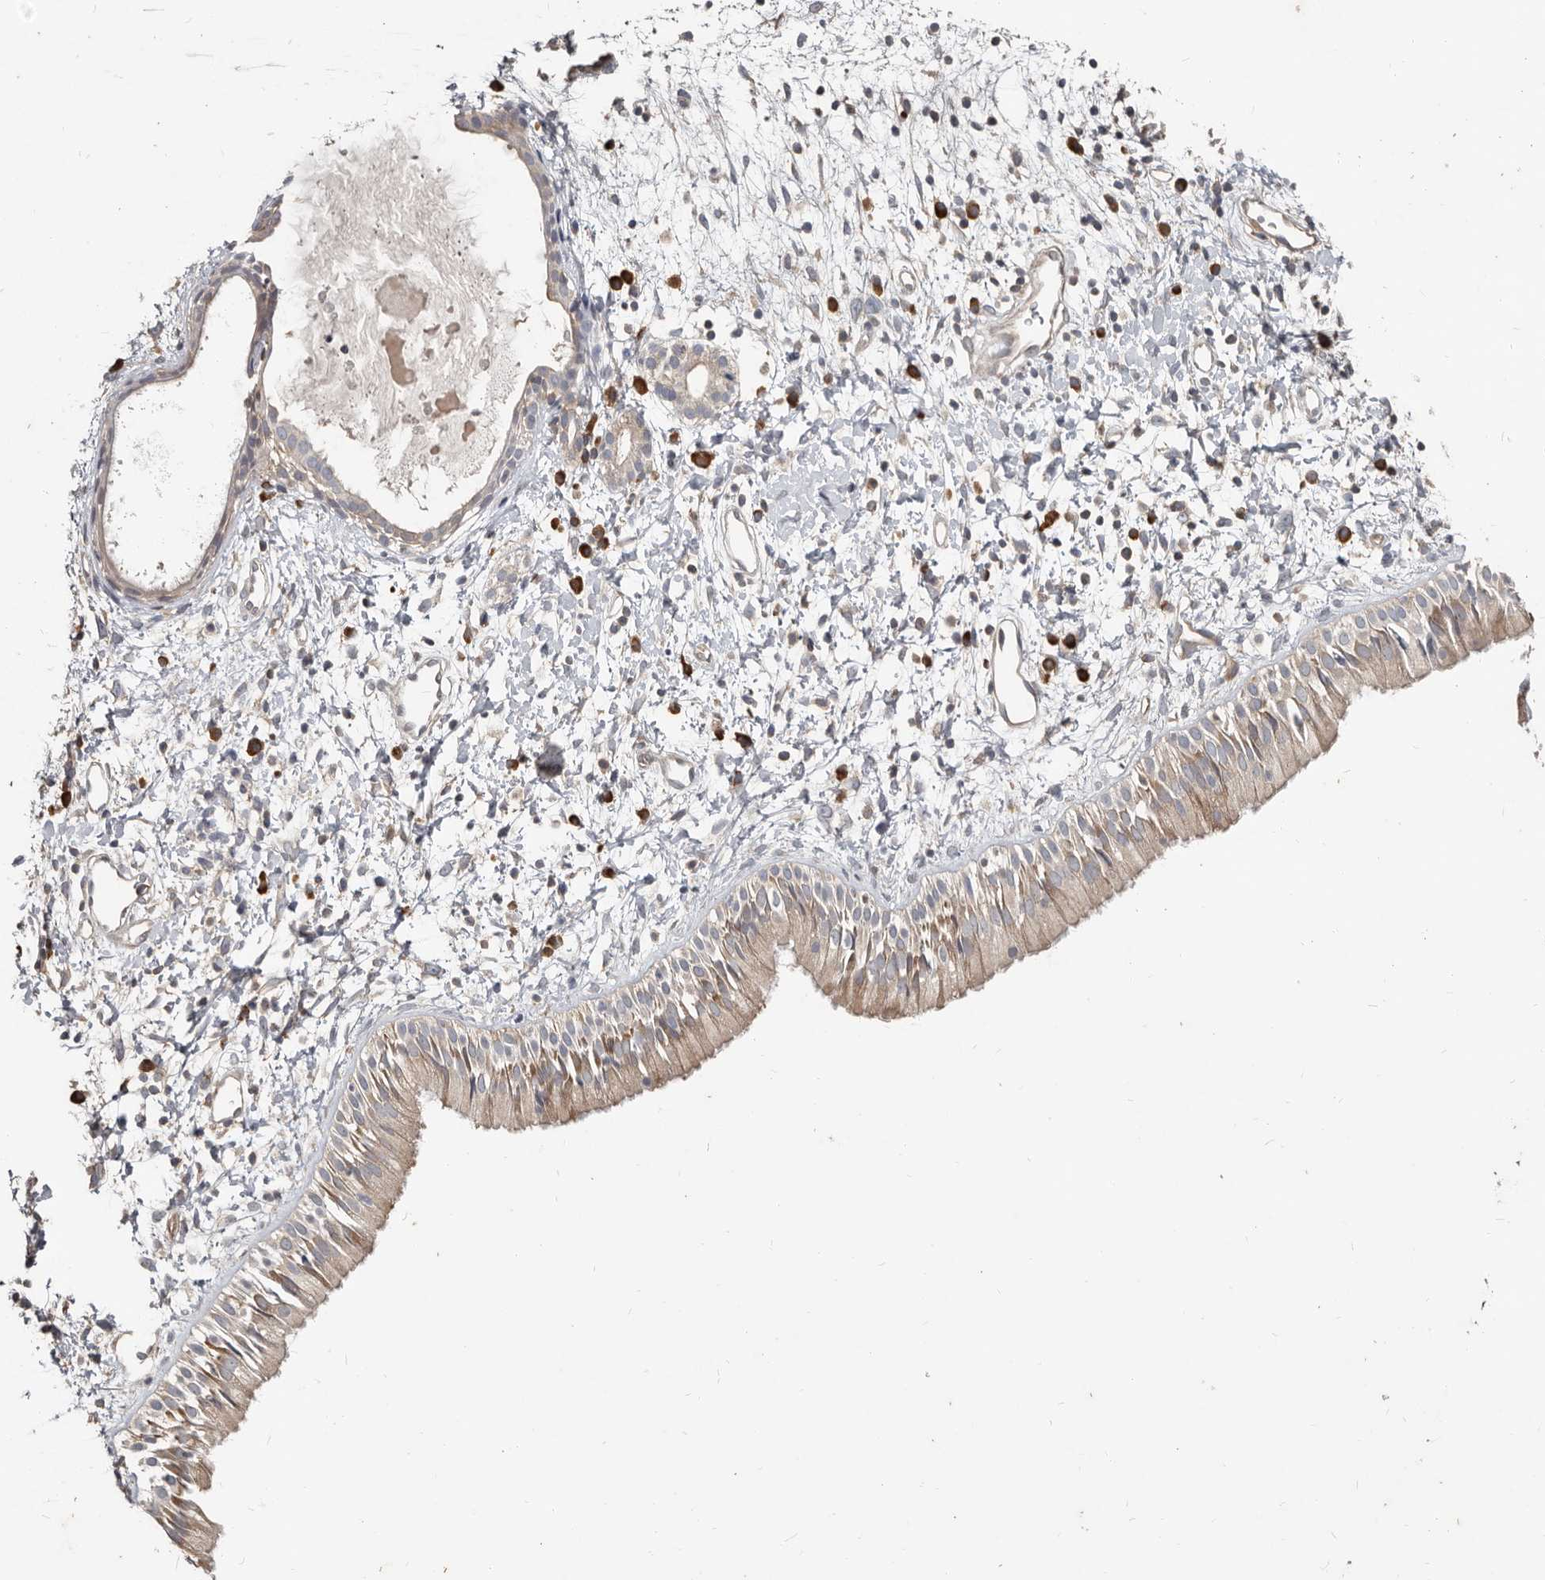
{"staining": {"intensity": "moderate", "quantity": "25%-75%", "location": "cytoplasmic/membranous"}, "tissue": "nasopharynx", "cell_type": "Respiratory epithelial cells", "image_type": "normal", "snomed": [{"axis": "morphology", "description": "Normal tissue, NOS"}, {"axis": "topography", "description": "Nasopharynx"}], "caption": "The immunohistochemical stain shows moderate cytoplasmic/membranous staining in respiratory epithelial cells of unremarkable nasopharynx. (DAB IHC, brown staining for protein, blue staining for nuclei).", "gene": "AKNAD1", "patient": {"sex": "male", "age": 22}}